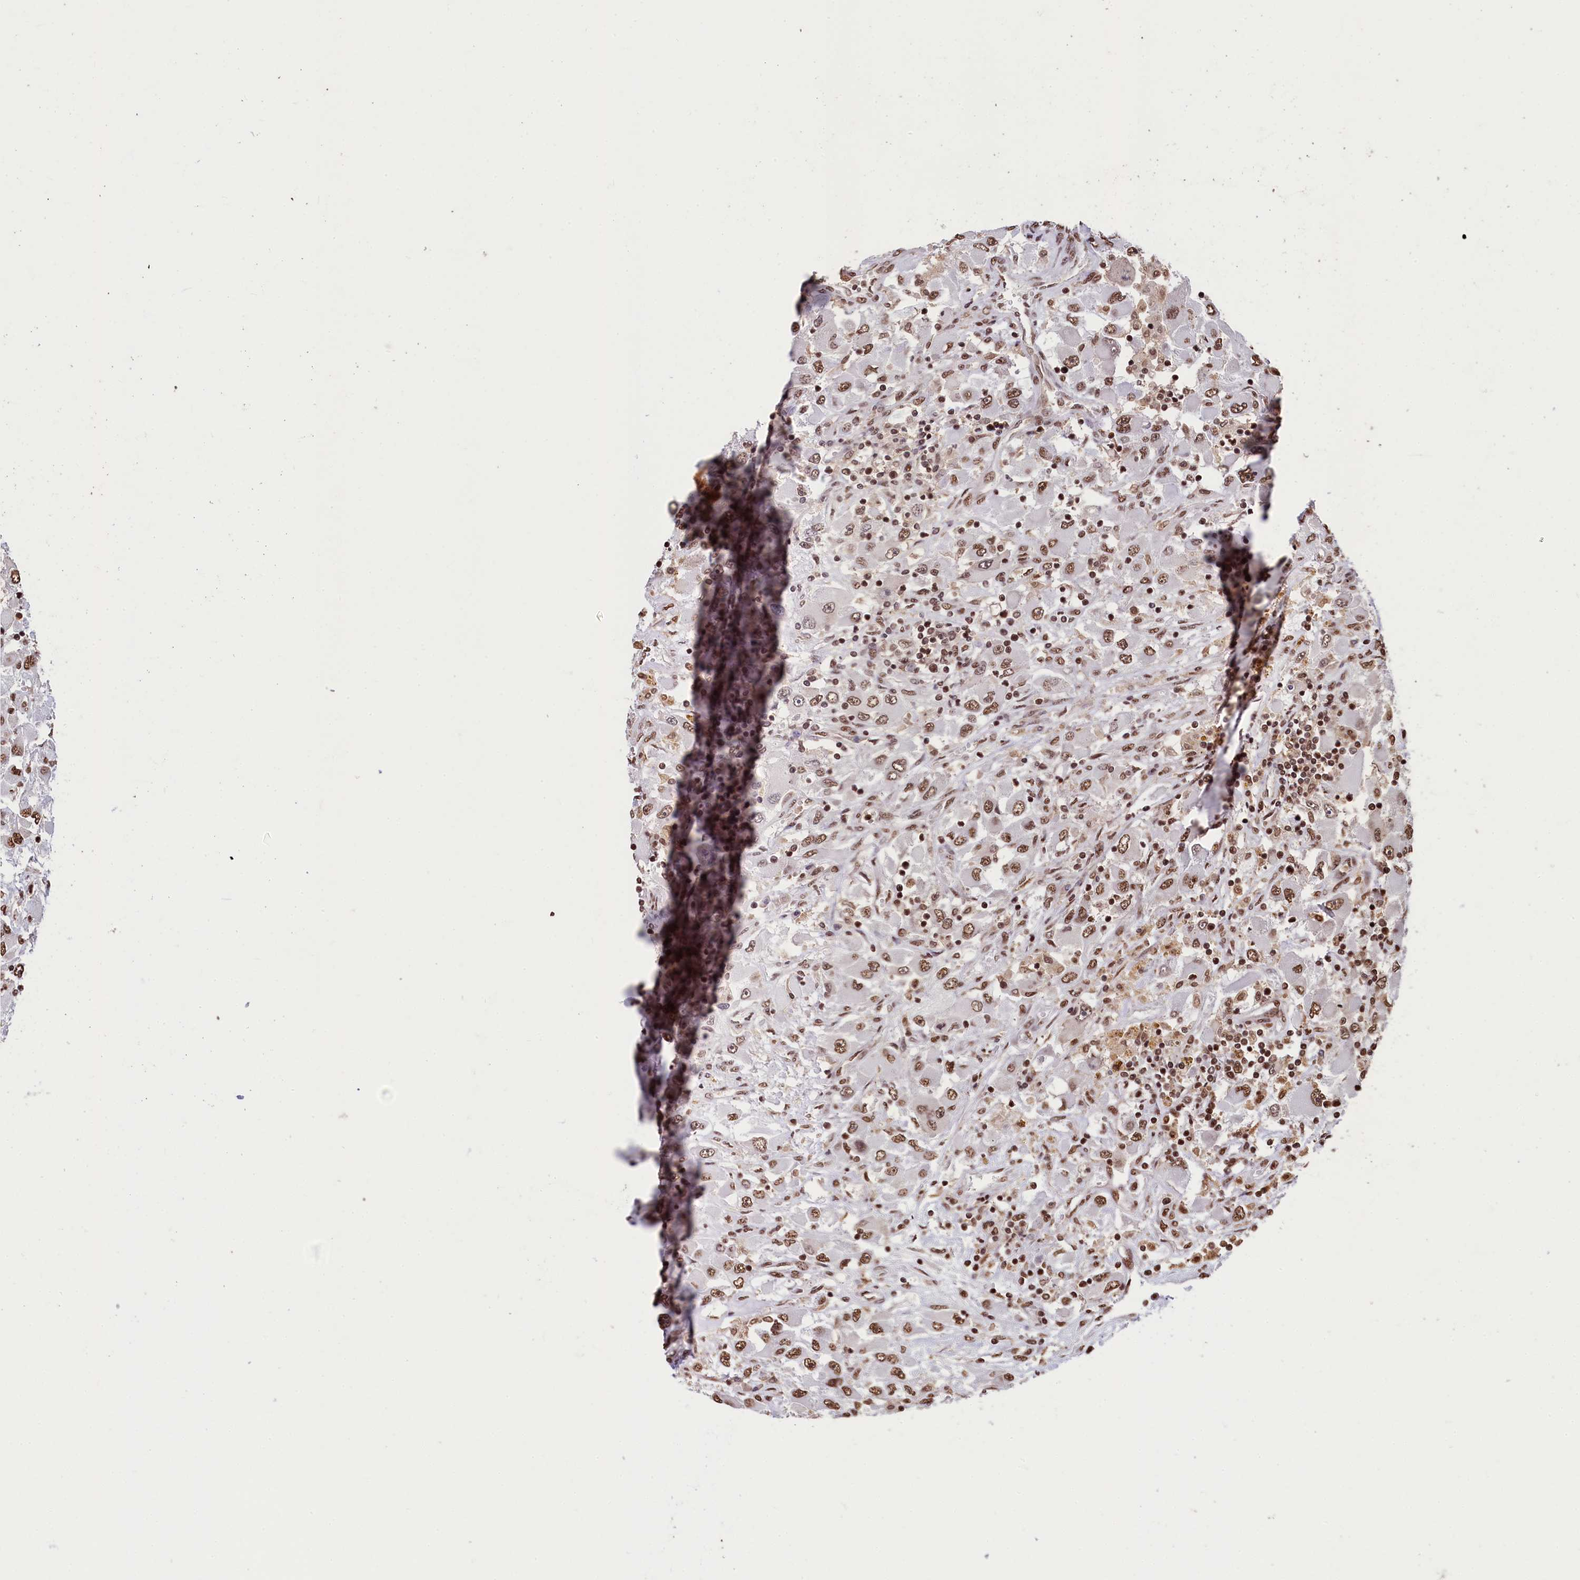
{"staining": {"intensity": "moderate", "quantity": ">75%", "location": "nuclear"}, "tissue": "renal cancer", "cell_type": "Tumor cells", "image_type": "cancer", "snomed": [{"axis": "morphology", "description": "Adenocarcinoma, NOS"}, {"axis": "topography", "description": "Kidney"}], "caption": "A high-resolution photomicrograph shows immunohistochemistry (IHC) staining of renal cancer, which exhibits moderate nuclear staining in approximately >75% of tumor cells.", "gene": "SNRPD2", "patient": {"sex": "female", "age": 52}}